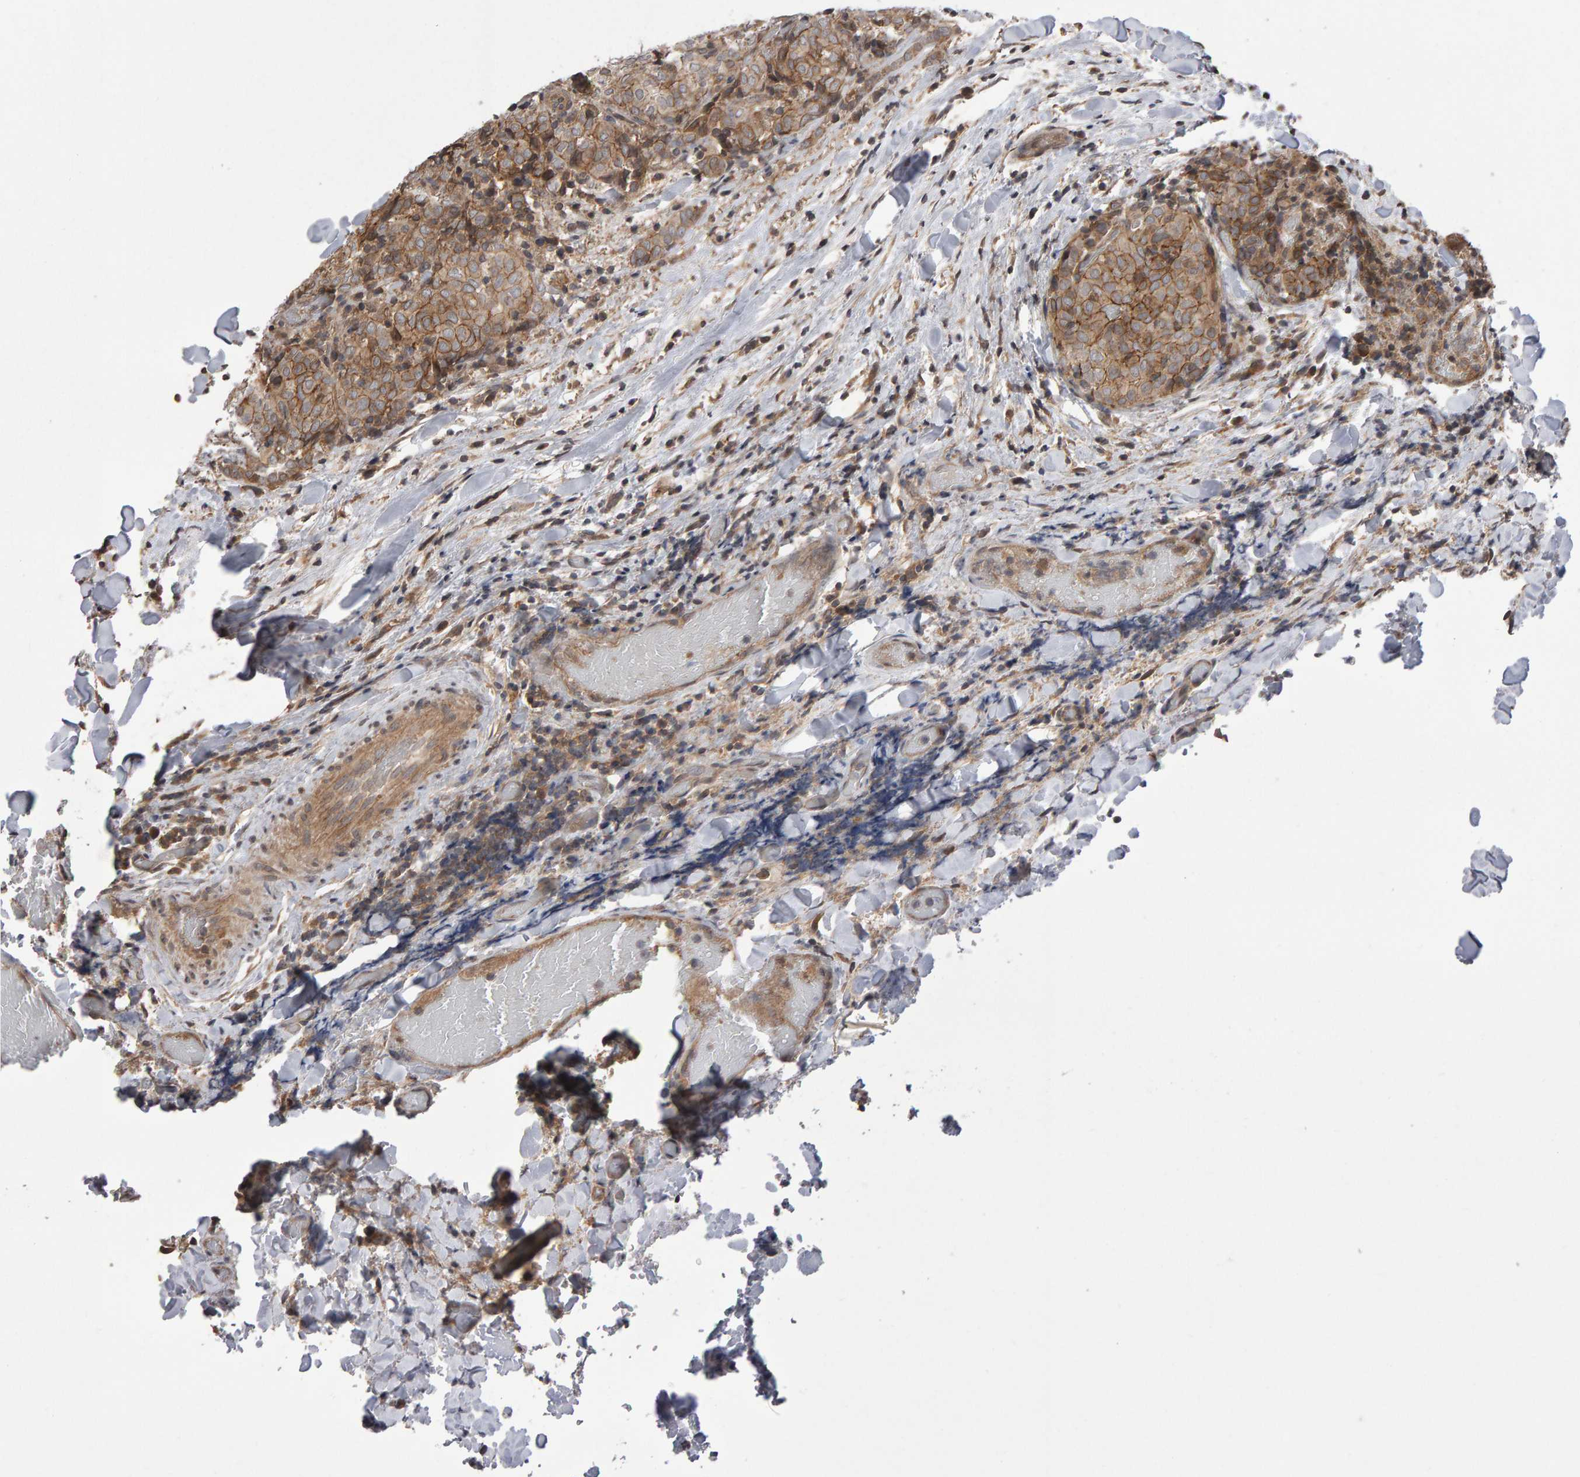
{"staining": {"intensity": "moderate", "quantity": ">75%", "location": "cytoplasmic/membranous"}, "tissue": "thyroid cancer", "cell_type": "Tumor cells", "image_type": "cancer", "snomed": [{"axis": "morphology", "description": "Normal tissue, NOS"}, {"axis": "morphology", "description": "Papillary adenocarcinoma, NOS"}, {"axis": "topography", "description": "Thyroid gland"}], "caption": "Immunohistochemical staining of papillary adenocarcinoma (thyroid) reveals medium levels of moderate cytoplasmic/membranous staining in about >75% of tumor cells.", "gene": "SCRIB", "patient": {"sex": "female", "age": 30}}